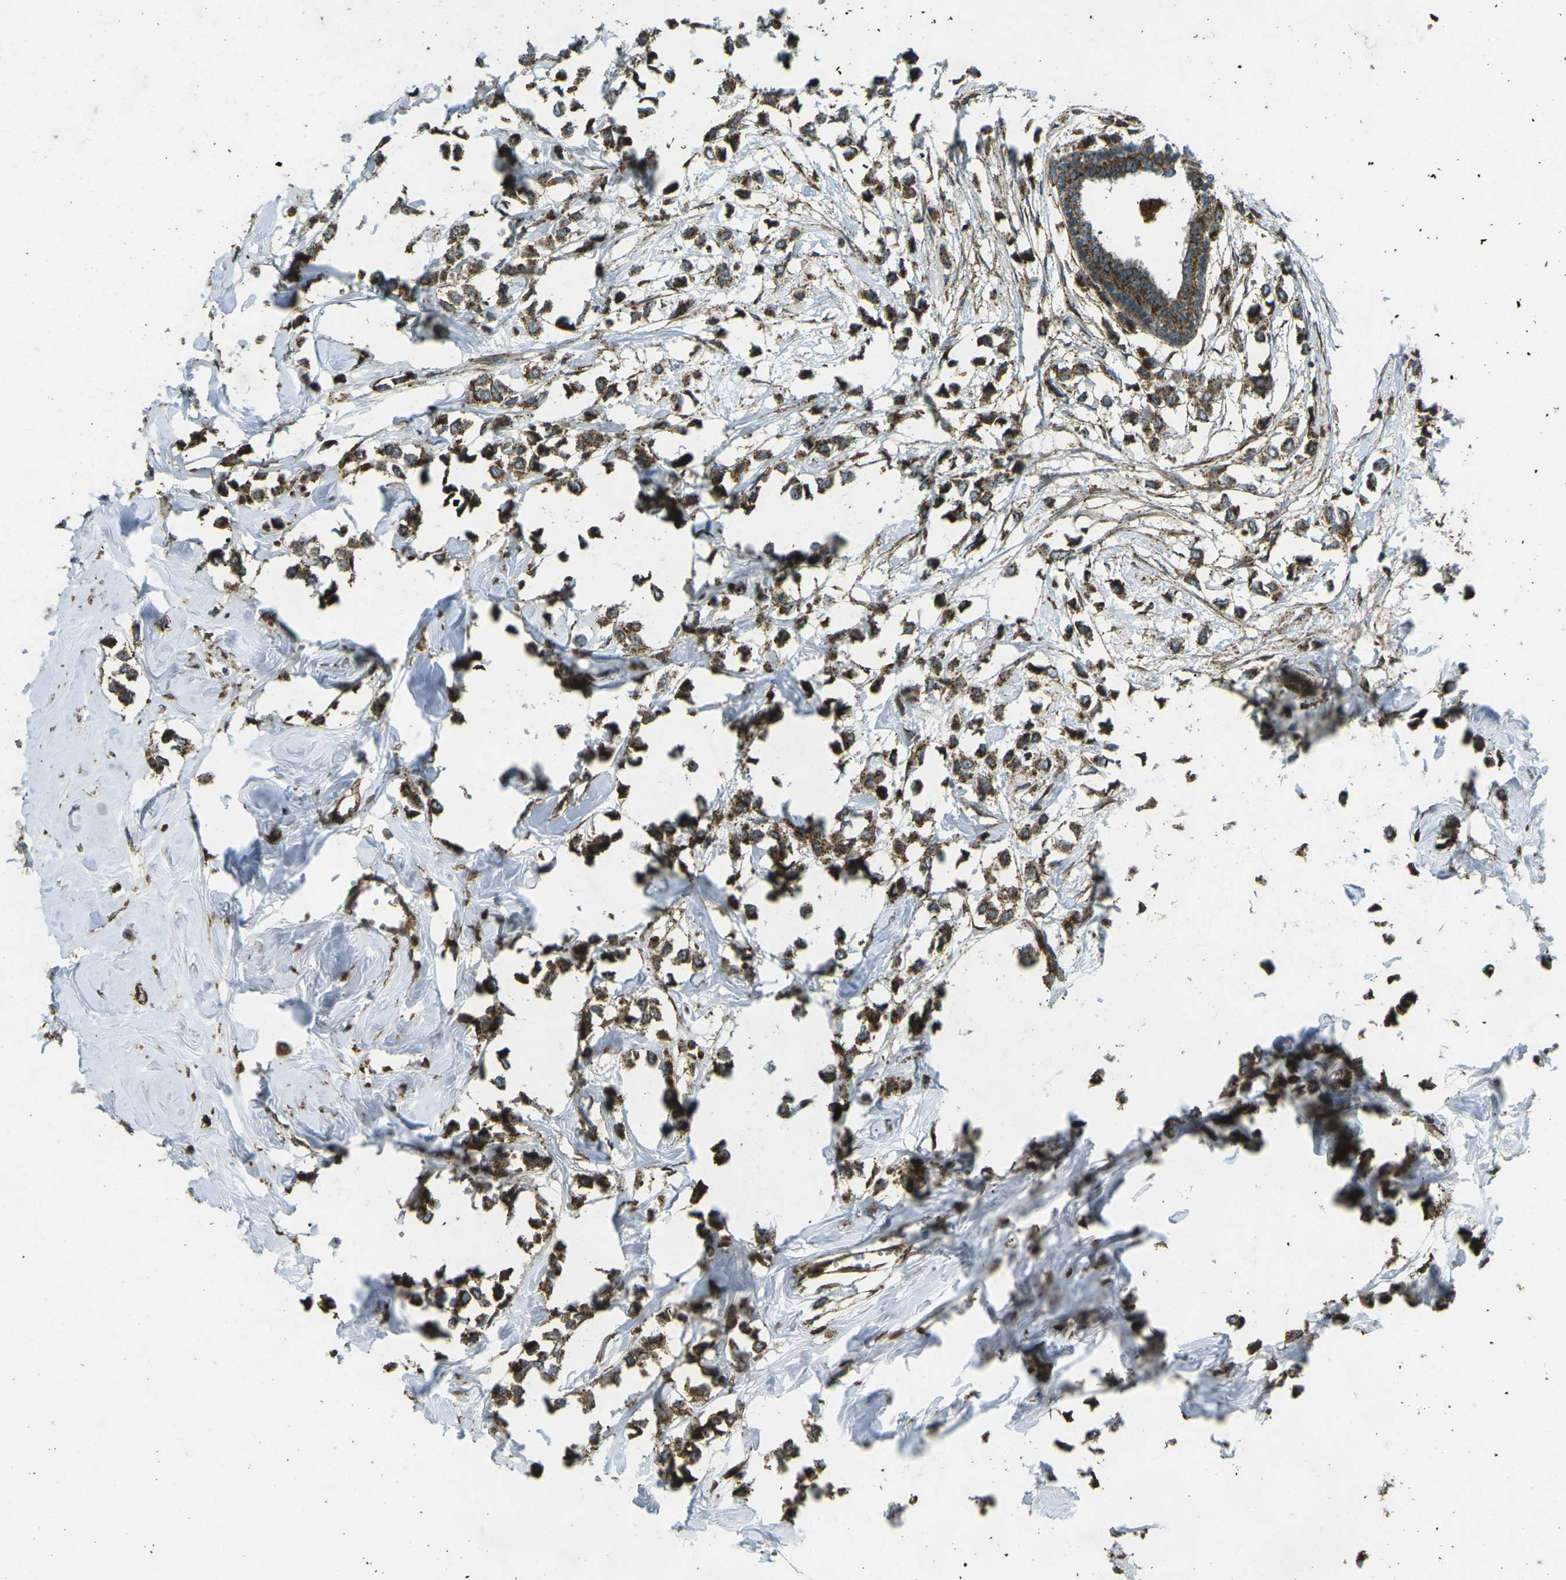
{"staining": {"intensity": "strong", "quantity": ">75%", "location": "cytoplasmic/membranous"}, "tissue": "breast cancer", "cell_type": "Tumor cells", "image_type": "cancer", "snomed": [{"axis": "morphology", "description": "Lobular carcinoma"}, {"axis": "topography", "description": "Breast"}], "caption": "Immunohistochemical staining of human breast lobular carcinoma demonstrates strong cytoplasmic/membranous protein positivity in about >75% of tumor cells.", "gene": "CHMP3", "patient": {"sex": "female", "age": 51}}